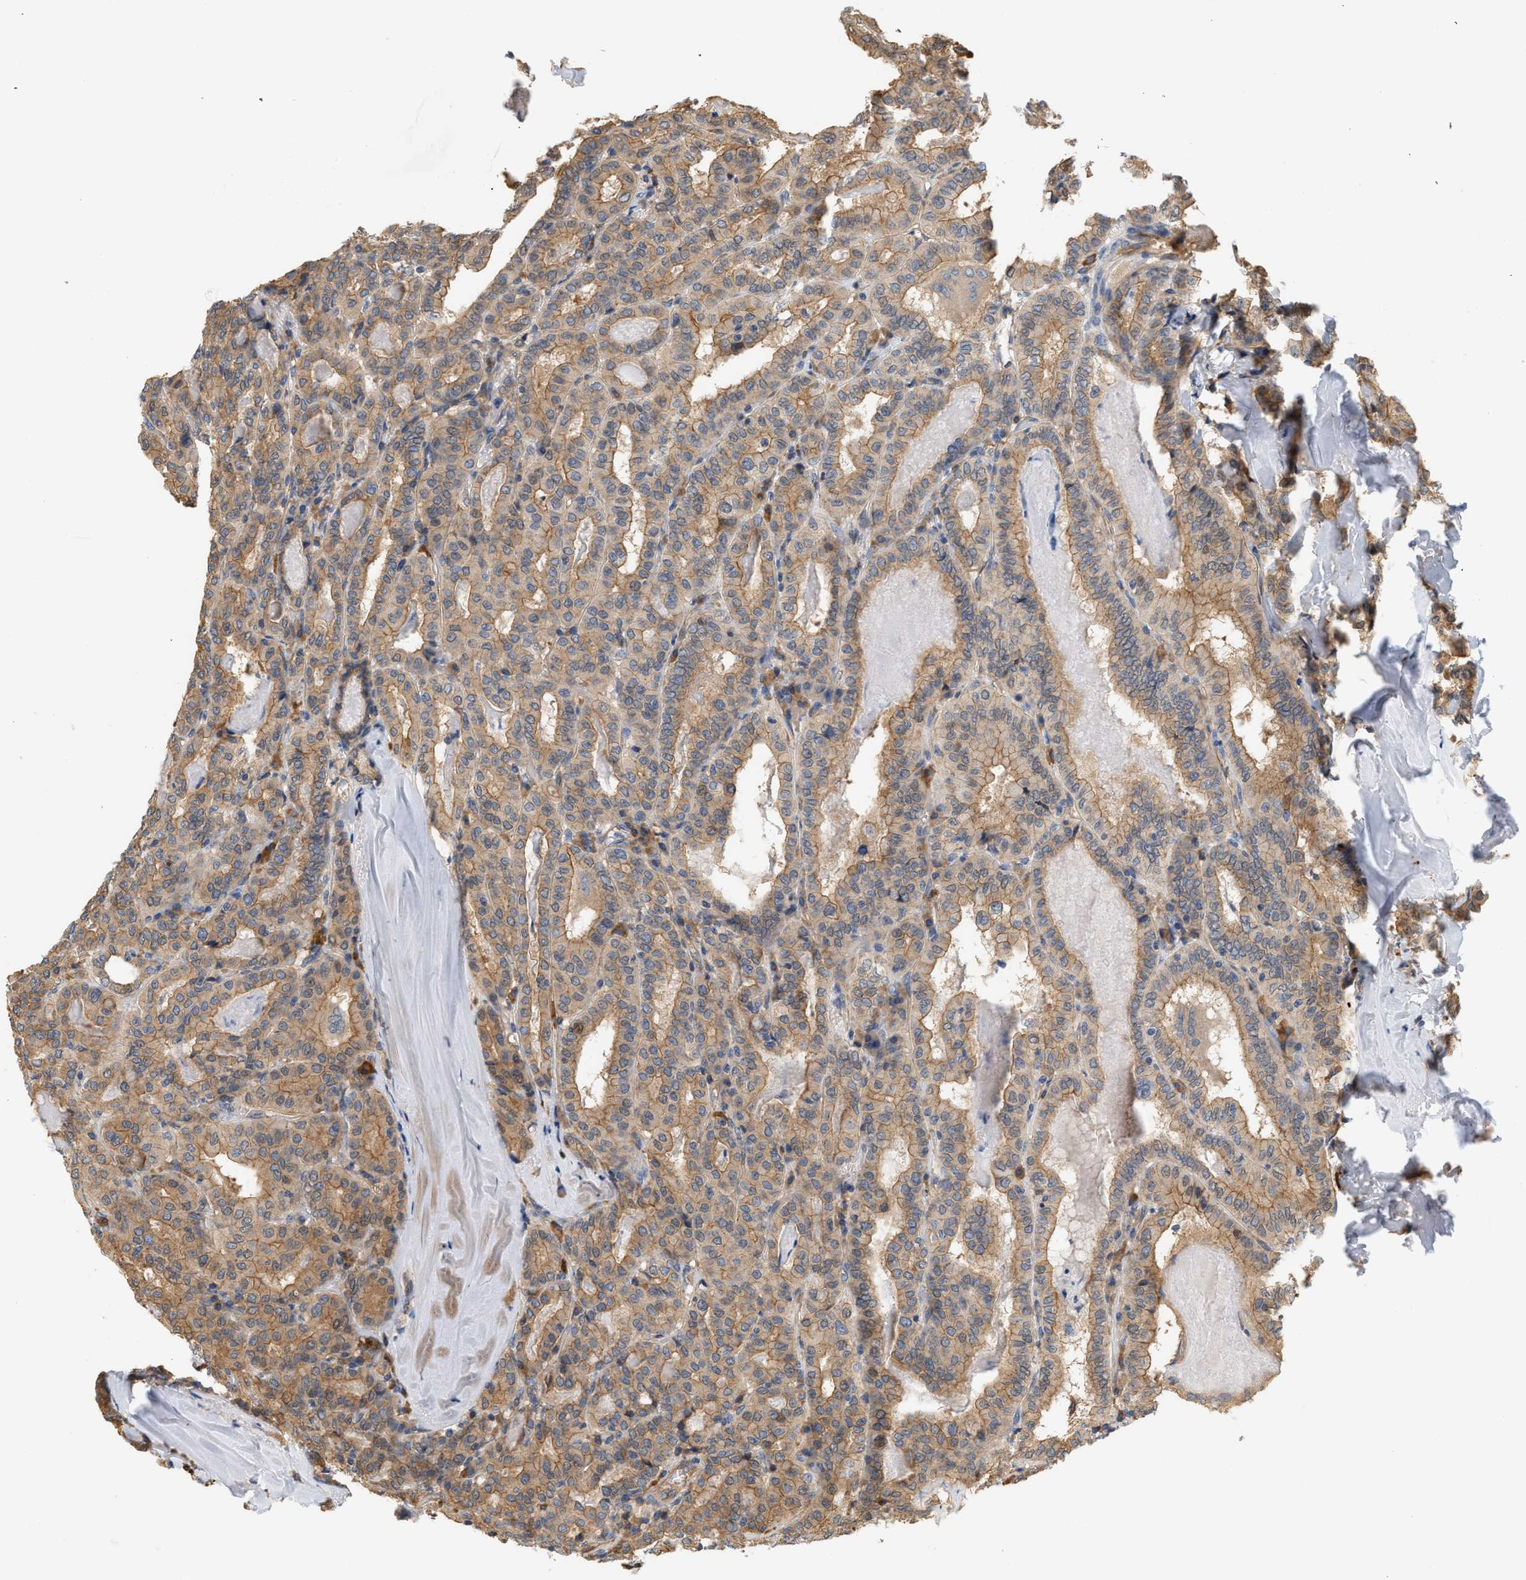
{"staining": {"intensity": "weak", "quantity": ">75%", "location": "cytoplasmic/membranous"}, "tissue": "thyroid cancer", "cell_type": "Tumor cells", "image_type": "cancer", "snomed": [{"axis": "morphology", "description": "Papillary adenocarcinoma, NOS"}, {"axis": "topography", "description": "Thyroid gland"}], "caption": "Weak cytoplasmic/membranous protein positivity is identified in approximately >75% of tumor cells in thyroid cancer.", "gene": "CTXN1", "patient": {"sex": "female", "age": 42}}